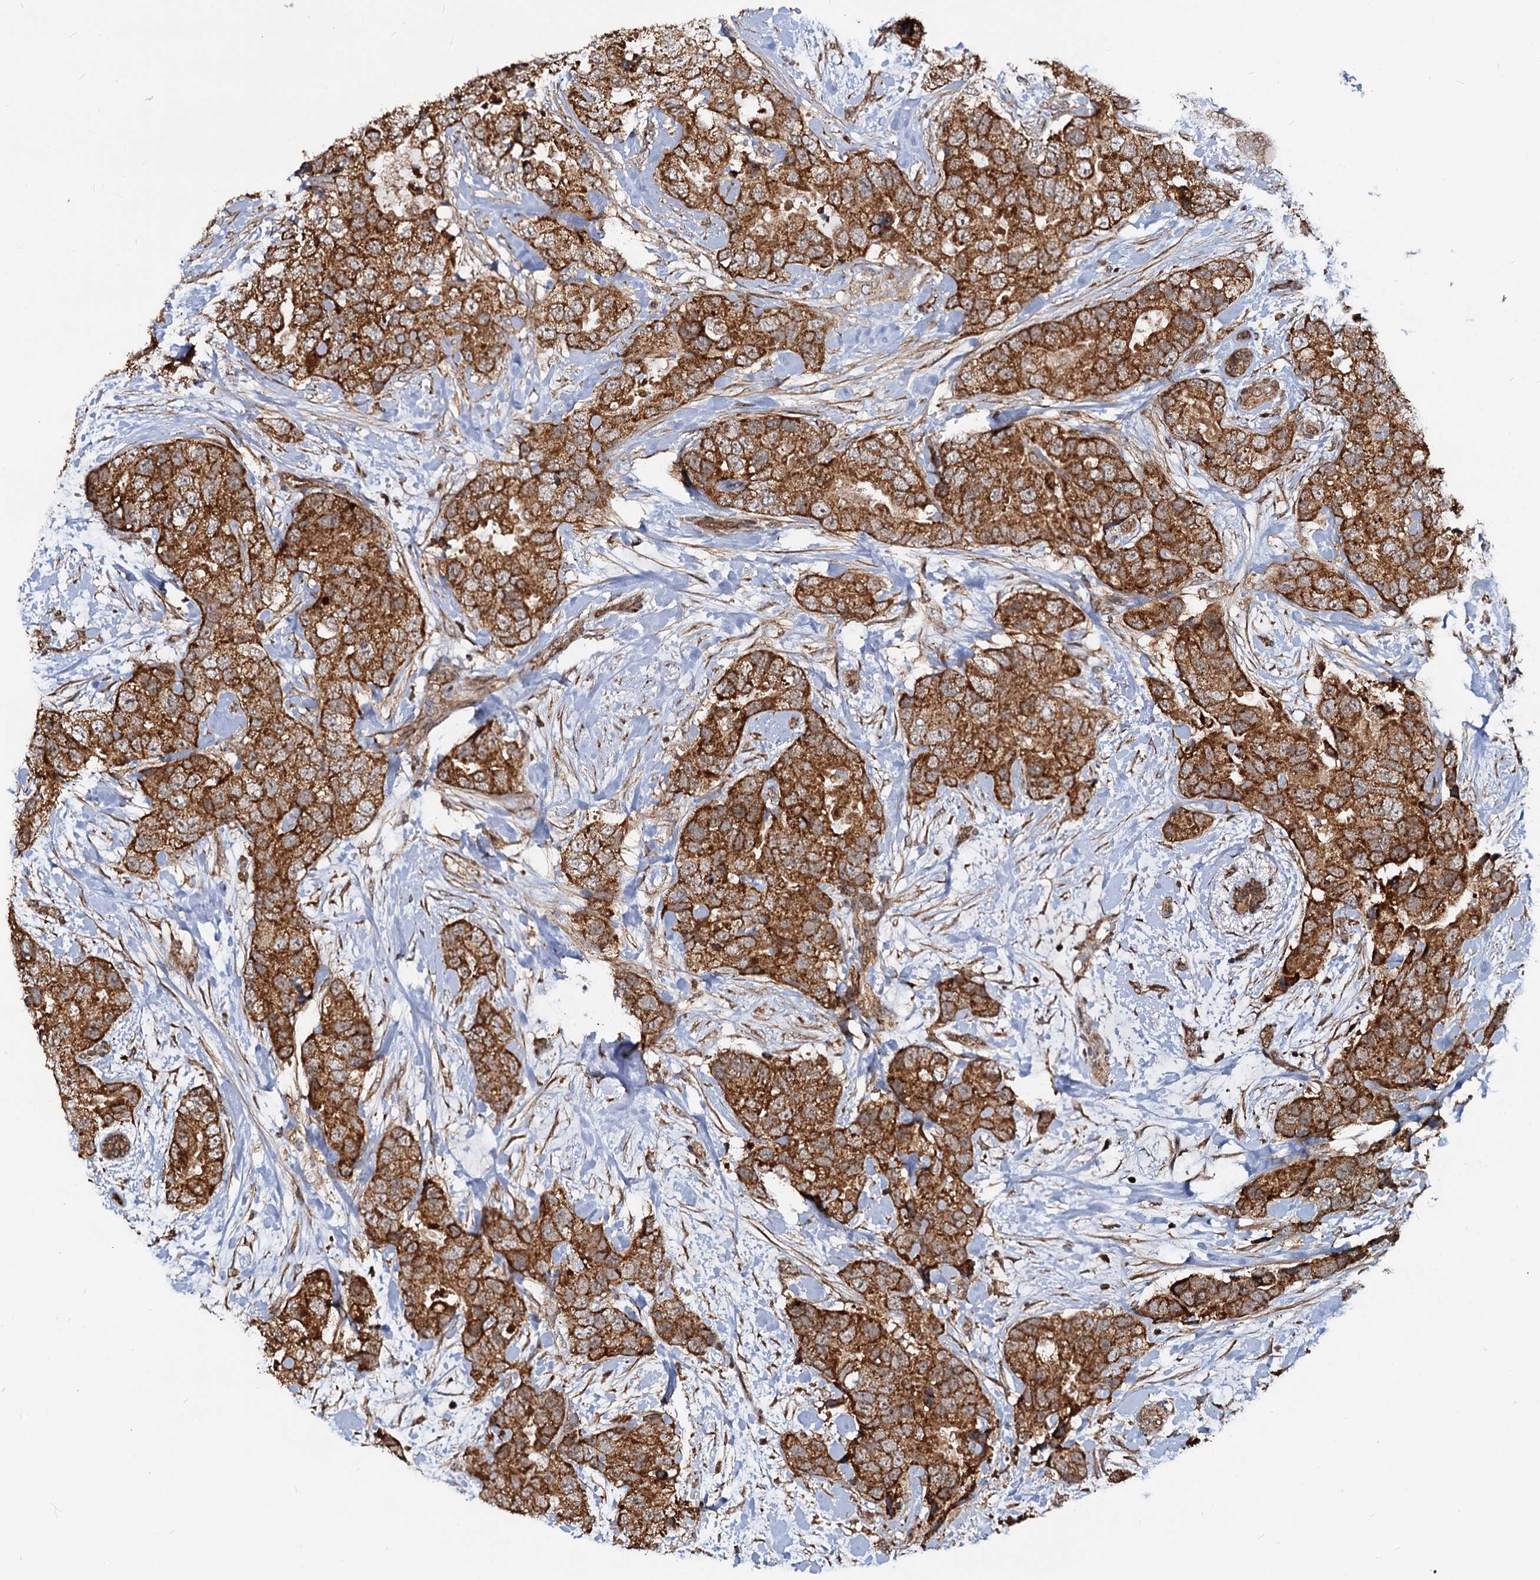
{"staining": {"intensity": "strong", "quantity": ">75%", "location": "cytoplasmic/membranous"}, "tissue": "breast cancer", "cell_type": "Tumor cells", "image_type": "cancer", "snomed": [{"axis": "morphology", "description": "Duct carcinoma"}, {"axis": "topography", "description": "Breast"}], "caption": "IHC photomicrograph of human infiltrating ductal carcinoma (breast) stained for a protein (brown), which exhibits high levels of strong cytoplasmic/membranous positivity in approximately >75% of tumor cells.", "gene": "CEP76", "patient": {"sex": "female", "age": 62}}